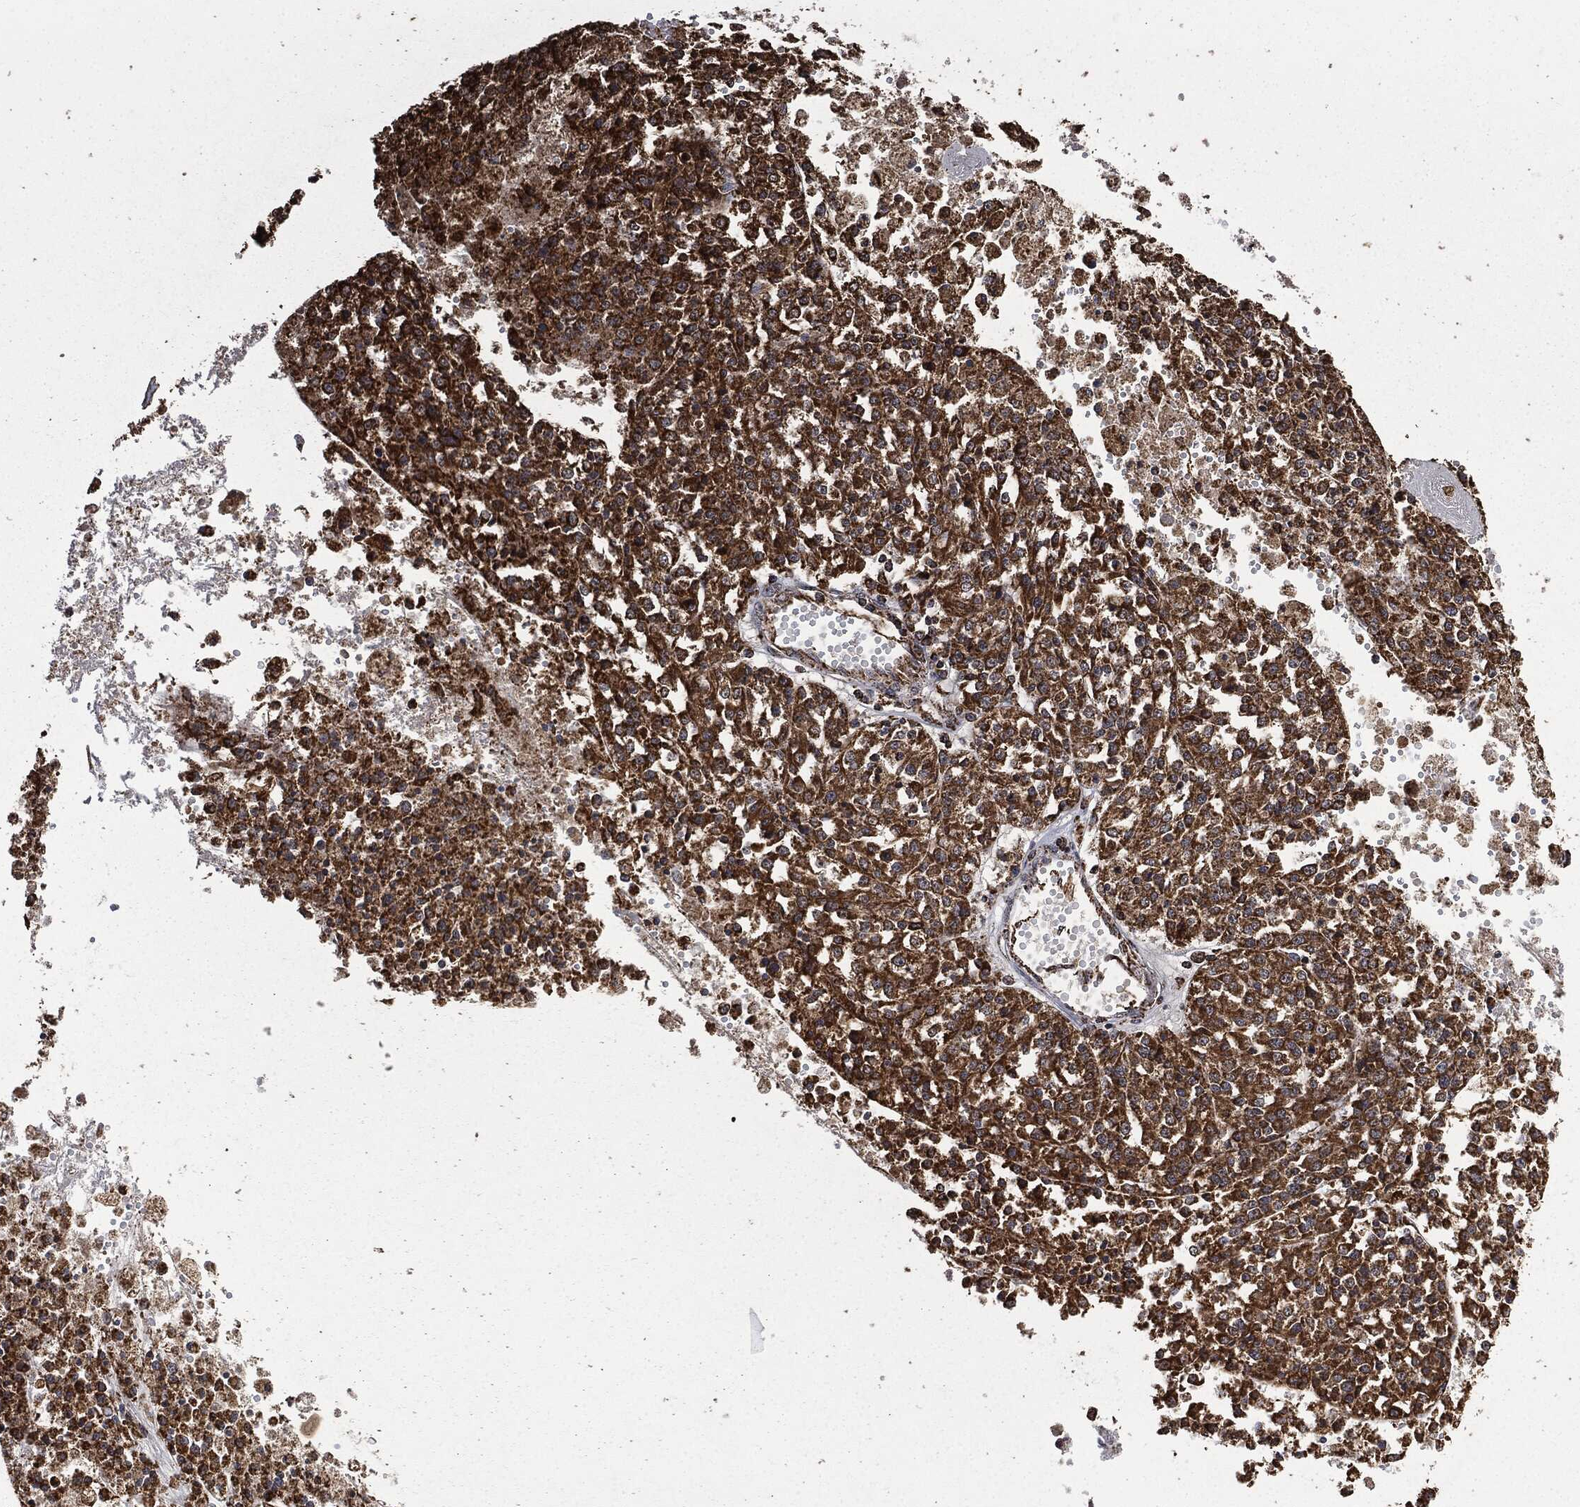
{"staining": {"intensity": "strong", "quantity": ">75%", "location": "cytoplasmic/membranous"}, "tissue": "melanoma", "cell_type": "Tumor cells", "image_type": "cancer", "snomed": [{"axis": "morphology", "description": "Malignant melanoma, Metastatic site"}, {"axis": "topography", "description": "Lymph node"}], "caption": "Protein staining of malignant melanoma (metastatic site) tissue reveals strong cytoplasmic/membranous staining in approximately >75% of tumor cells. The staining was performed using DAB (3,3'-diaminobenzidine), with brown indicating positive protein expression. Nuclei are stained blue with hematoxylin.", "gene": "LIG3", "patient": {"sex": "female", "age": 64}}